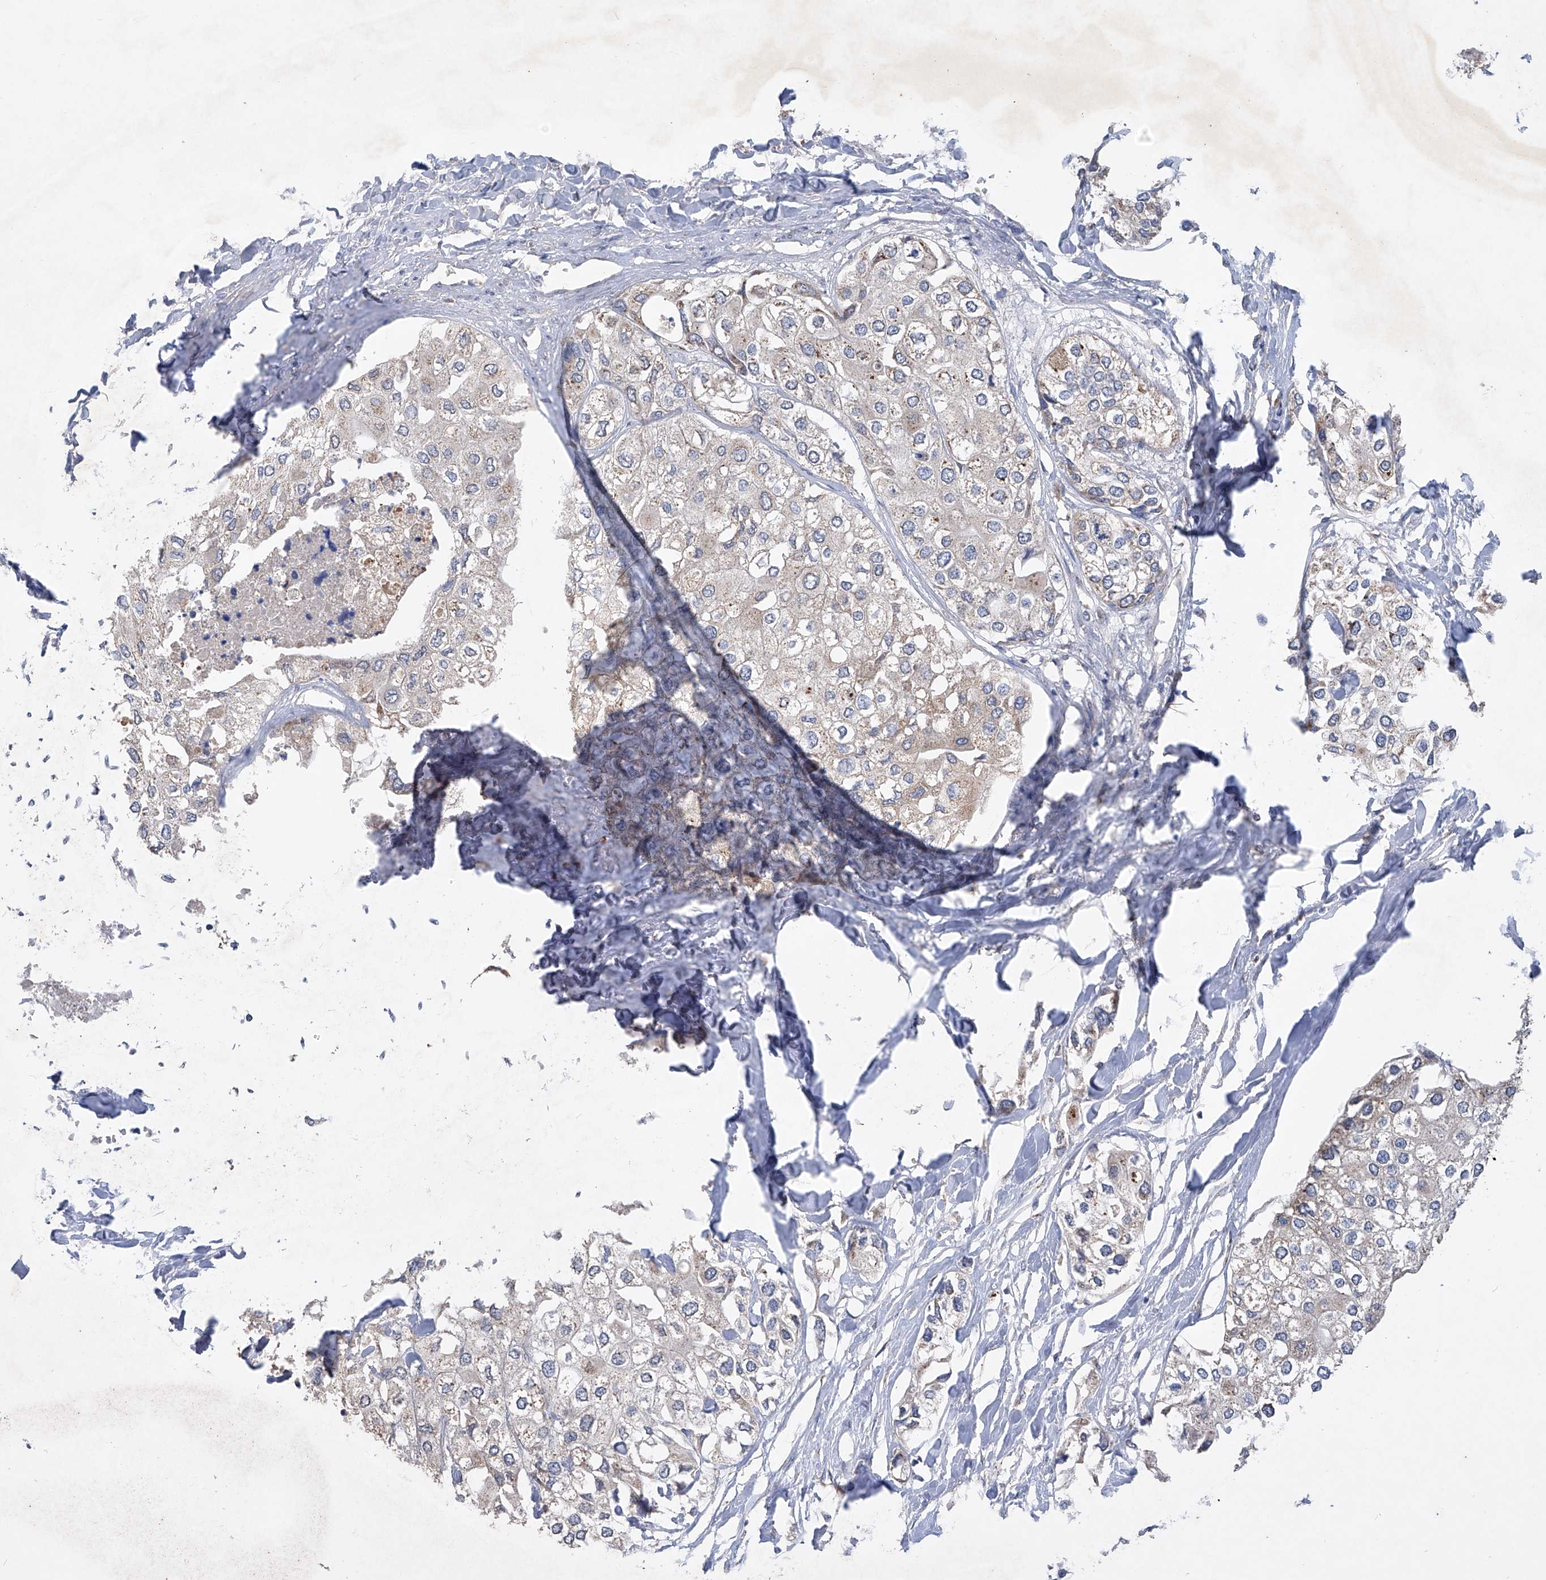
{"staining": {"intensity": "weak", "quantity": "<25%", "location": "cytoplasmic/membranous"}, "tissue": "urothelial cancer", "cell_type": "Tumor cells", "image_type": "cancer", "snomed": [{"axis": "morphology", "description": "Urothelial carcinoma, High grade"}, {"axis": "topography", "description": "Urinary bladder"}], "caption": "Human urothelial cancer stained for a protein using immunohistochemistry (IHC) displays no staining in tumor cells.", "gene": "PCSK5", "patient": {"sex": "male", "age": 64}}